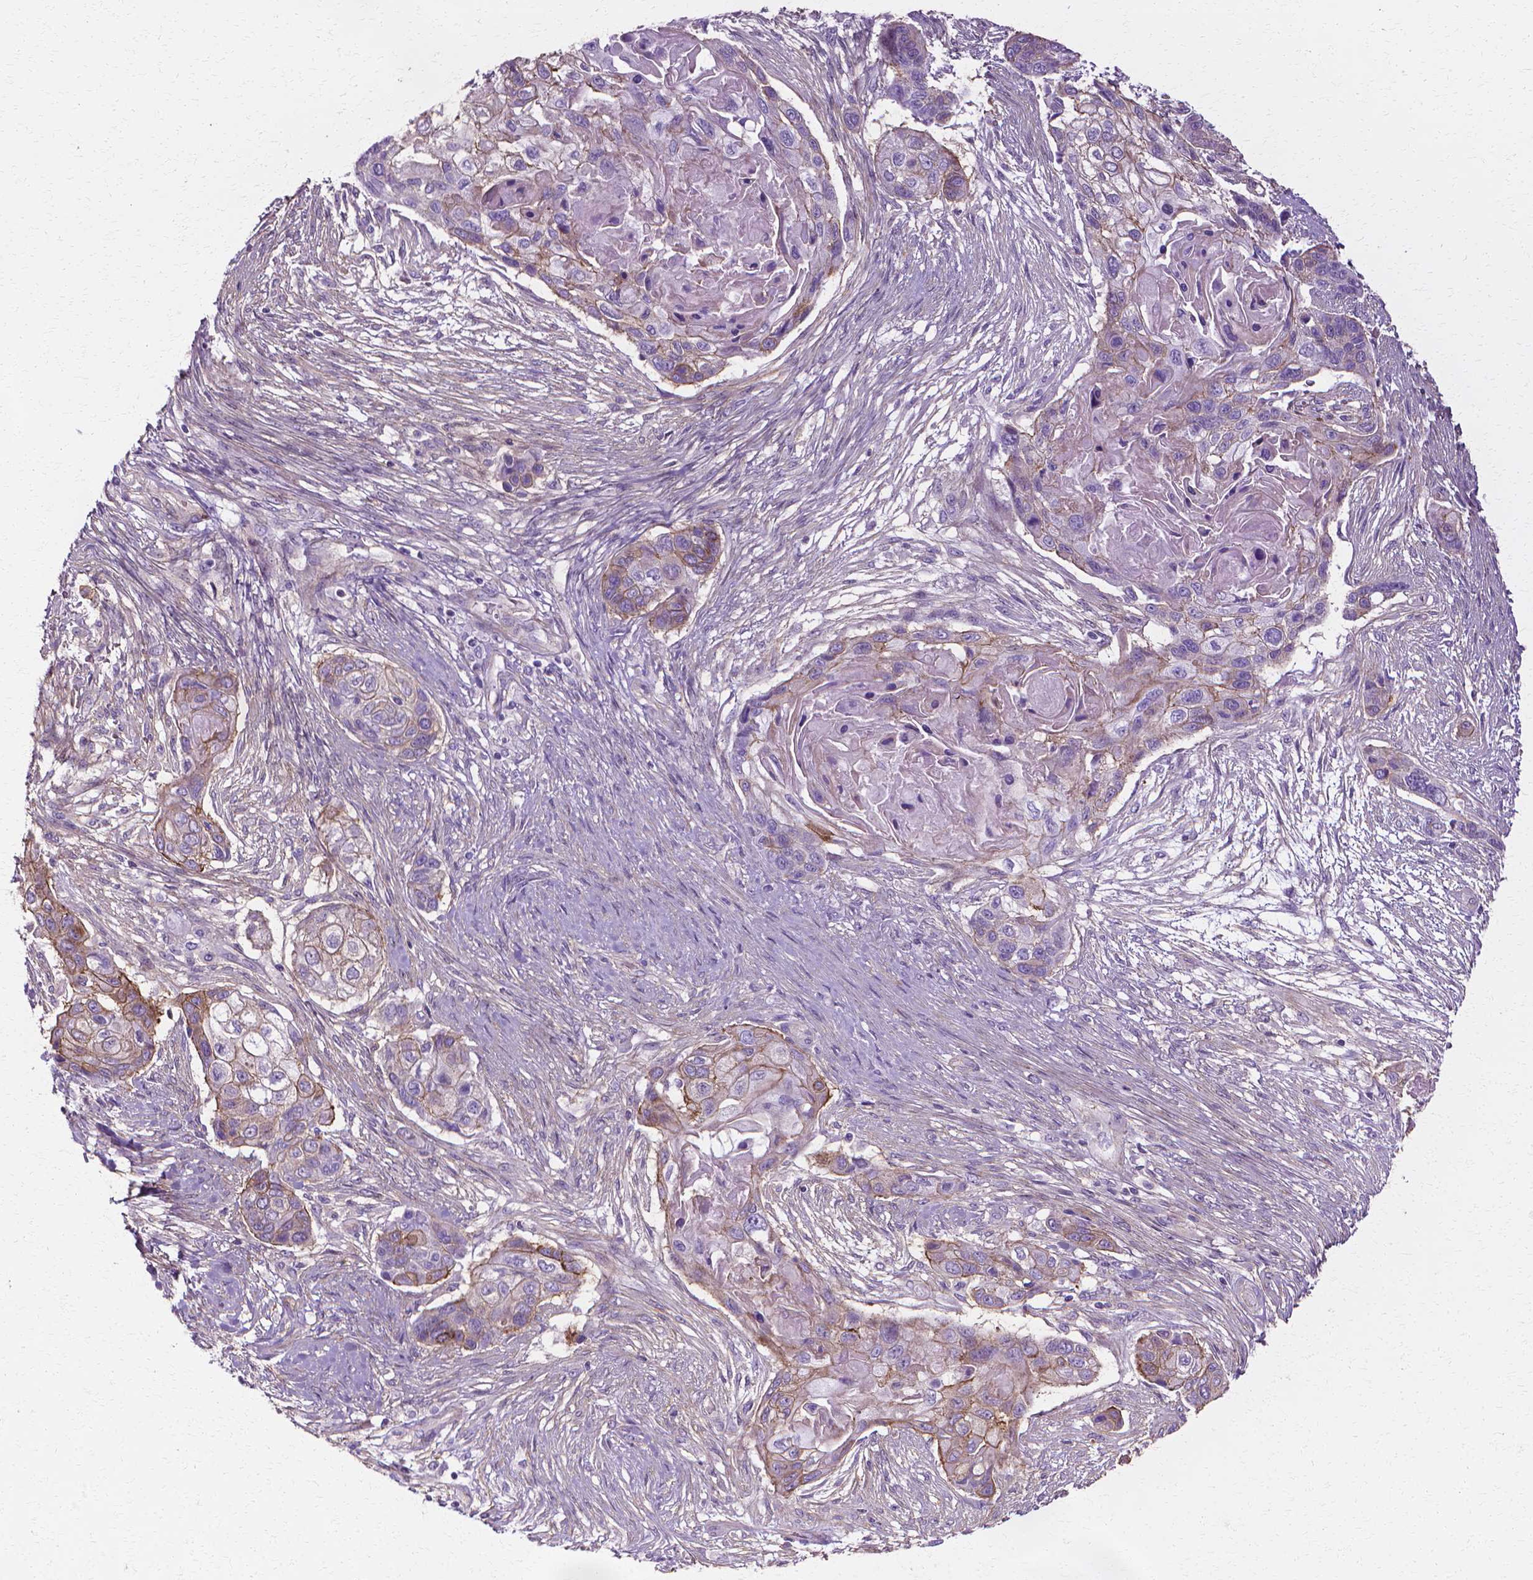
{"staining": {"intensity": "weak", "quantity": "<25%", "location": "cytoplasmic/membranous"}, "tissue": "lung cancer", "cell_type": "Tumor cells", "image_type": "cancer", "snomed": [{"axis": "morphology", "description": "Squamous cell carcinoma, NOS"}, {"axis": "topography", "description": "Lung"}], "caption": "A histopathology image of human squamous cell carcinoma (lung) is negative for staining in tumor cells. Nuclei are stained in blue.", "gene": "CFAP157", "patient": {"sex": "male", "age": 69}}